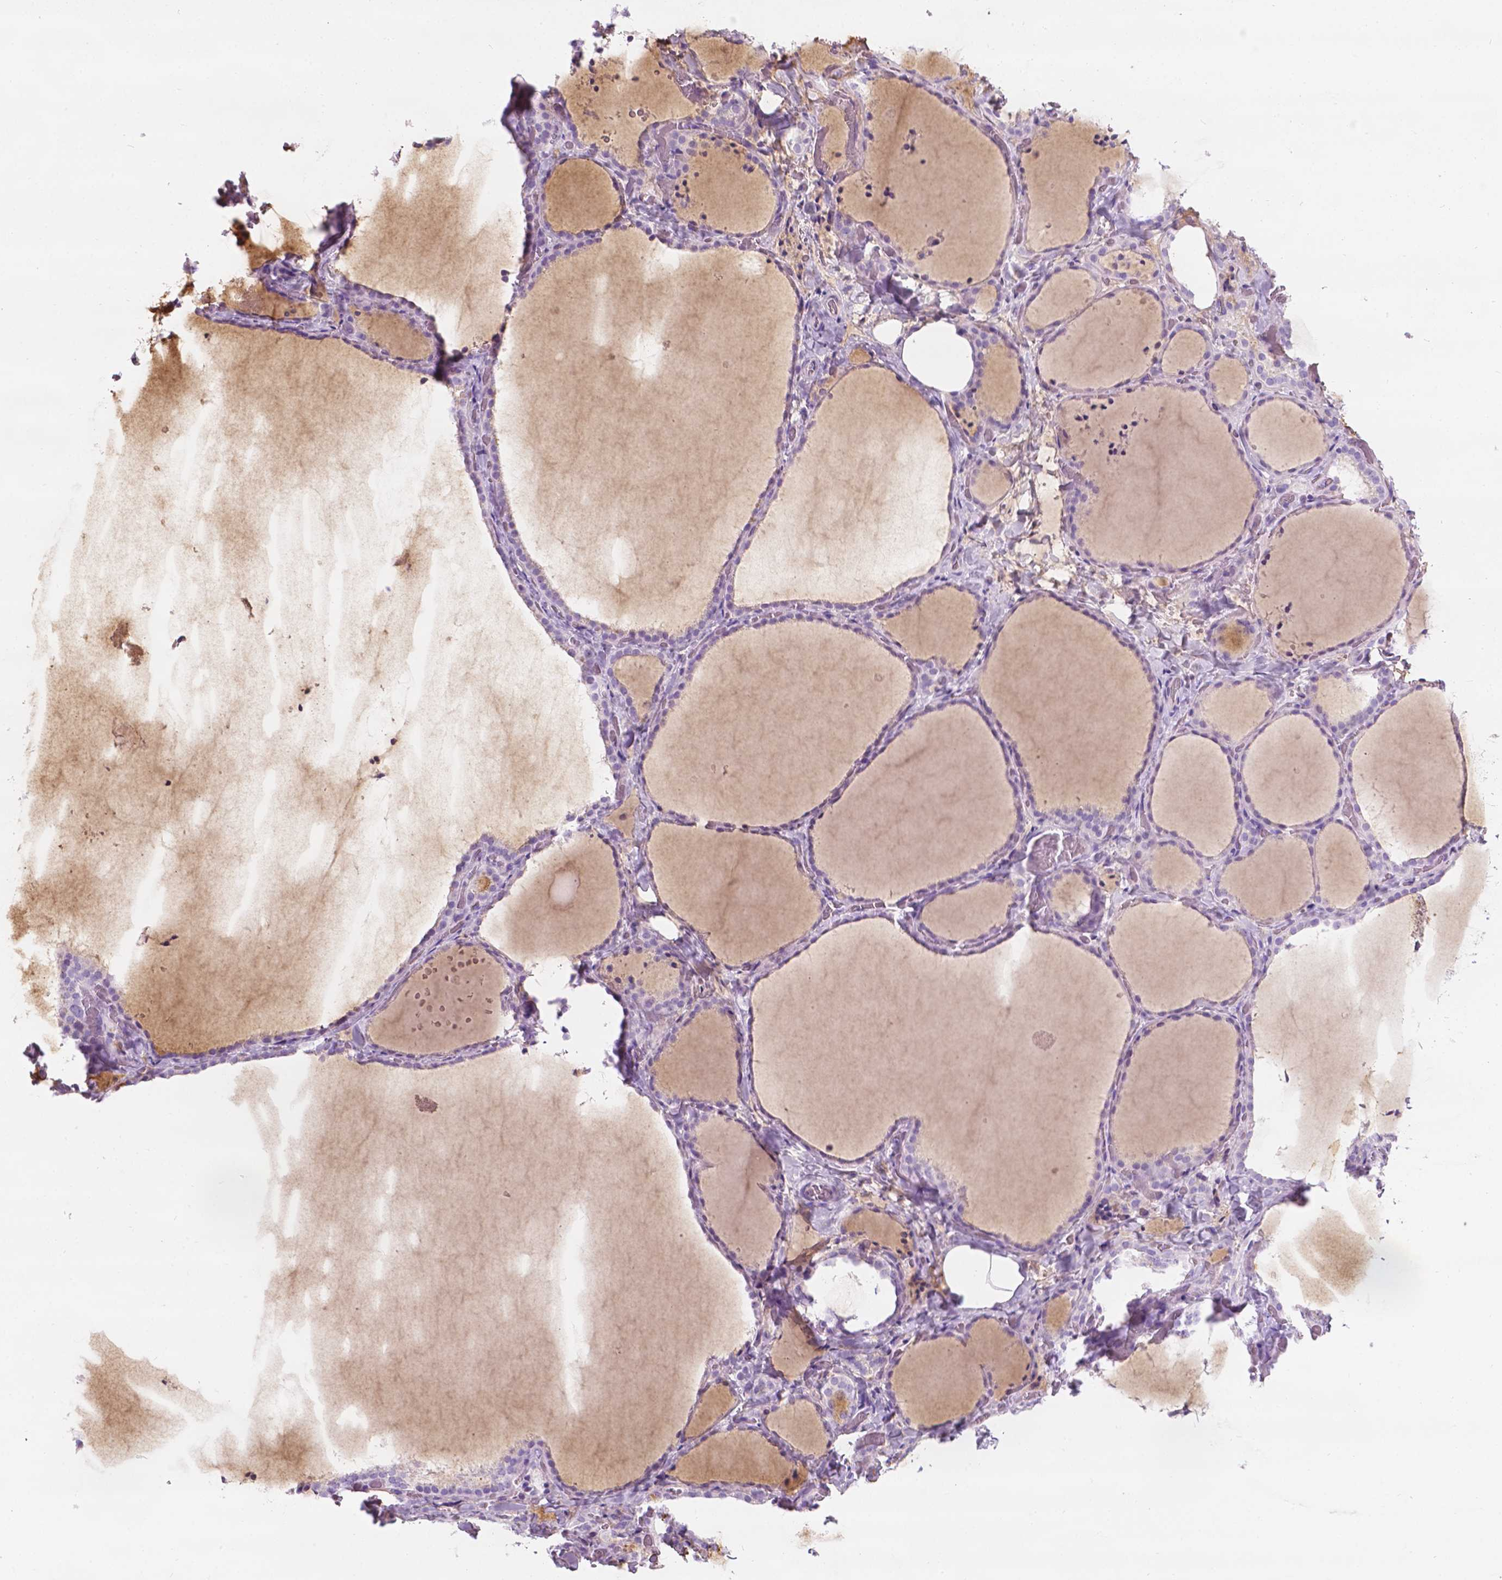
{"staining": {"intensity": "moderate", "quantity": "<25%", "location": "cytoplasmic/membranous"}, "tissue": "thyroid gland", "cell_type": "Glandular cells", "image_type": "normal", "snomed": [{"axis": "morphology", "description": "Normal tissue, NOS"}, {"axis": "topography", "description": "Thyroid gland"}], "caption": "A micrograph showing moderate cytoplasmic/membranous positivity in approximately <25% of glandular cells in unremarkable thyroid gland, as visualized by brown immunohistochemical staining.", "gene": "NOS1AP", "patient": {"sex": "female", "age": 22}}